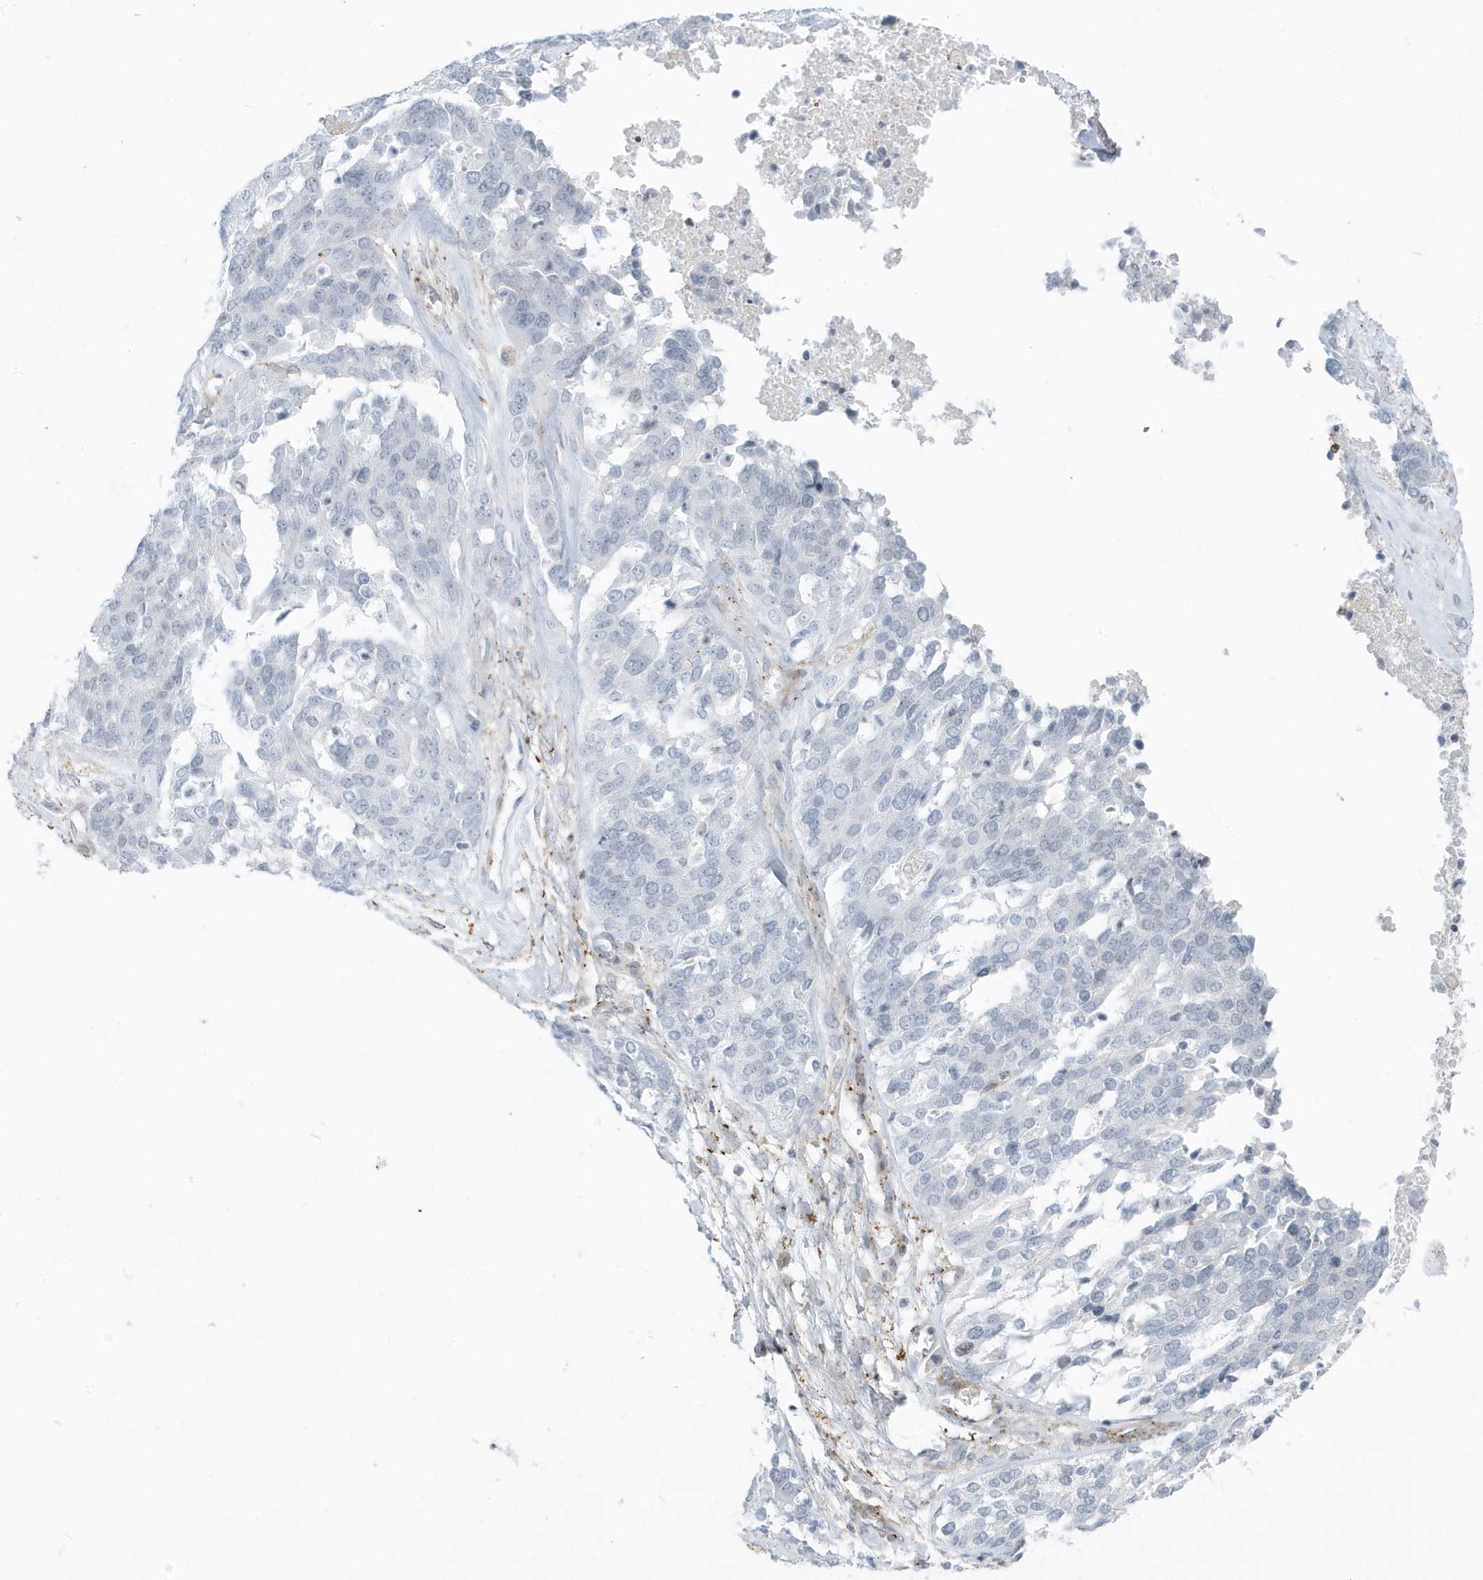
{"staining": {"intensity": "negative", "quantity": "none", "location": "none"}, "tissue": "ovarian cancer", "cell_type": "Tumor cells", "image_type": "cancer", "snomed": [{"axis": "morphology", "description": "Cystadenocarcinoma, serous, NOS"}, {"axis": "topography", "description": "Ovary"}], "caption": "Micrograph shows no protein staining in tumor cells of ovarian cancer tissue. The staining was performed using DAB (3,3'-diaminobenzidine) to visualize the protein expression in brown, while the nuclei were stained in blue with hematoxylin (Magnification: 20x).", "gene": "CACNB2", "patient": {"sex": "female", "age": 44}}